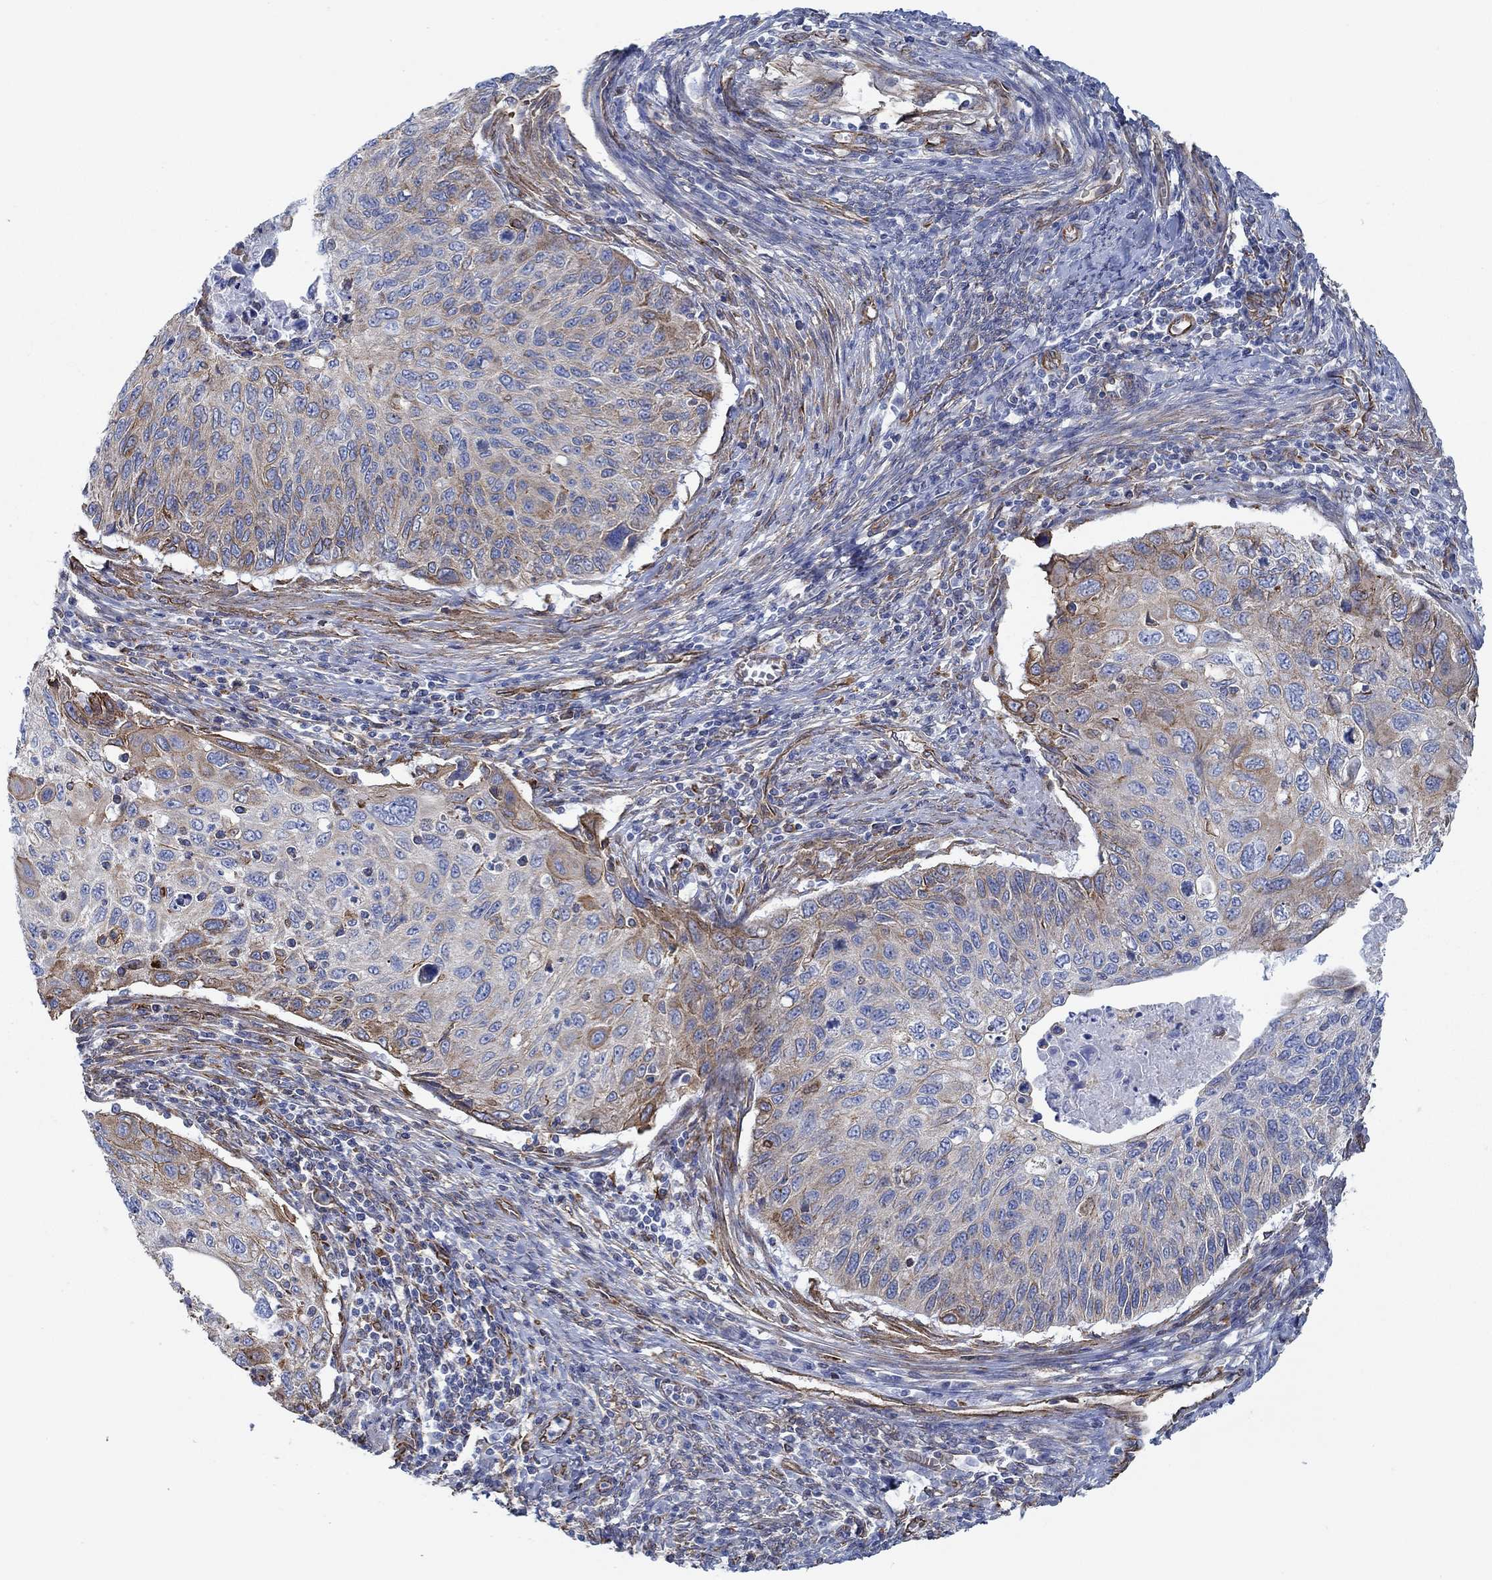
{"staining": {"intensity": "strong", "quantity": "<25%", "location": "cytoplasmic/membranous"}, "tissue": "cervical cancer", "cell_type": "Tumor cells", "image_type": "cancer", "snomed": [{"axis": "morphology", "description": "Squamous cell carcinoma, NOS"}, {"axis": "topography", "description": "Cervix"}], "caption": "Tumor cells display strong cytoplasmic/membranous positivity in about <25% of cells in cervical cancer (squamous cell carcinoma).", "gene": "STC2", "patient": {"sex": "female", "age": 70}}